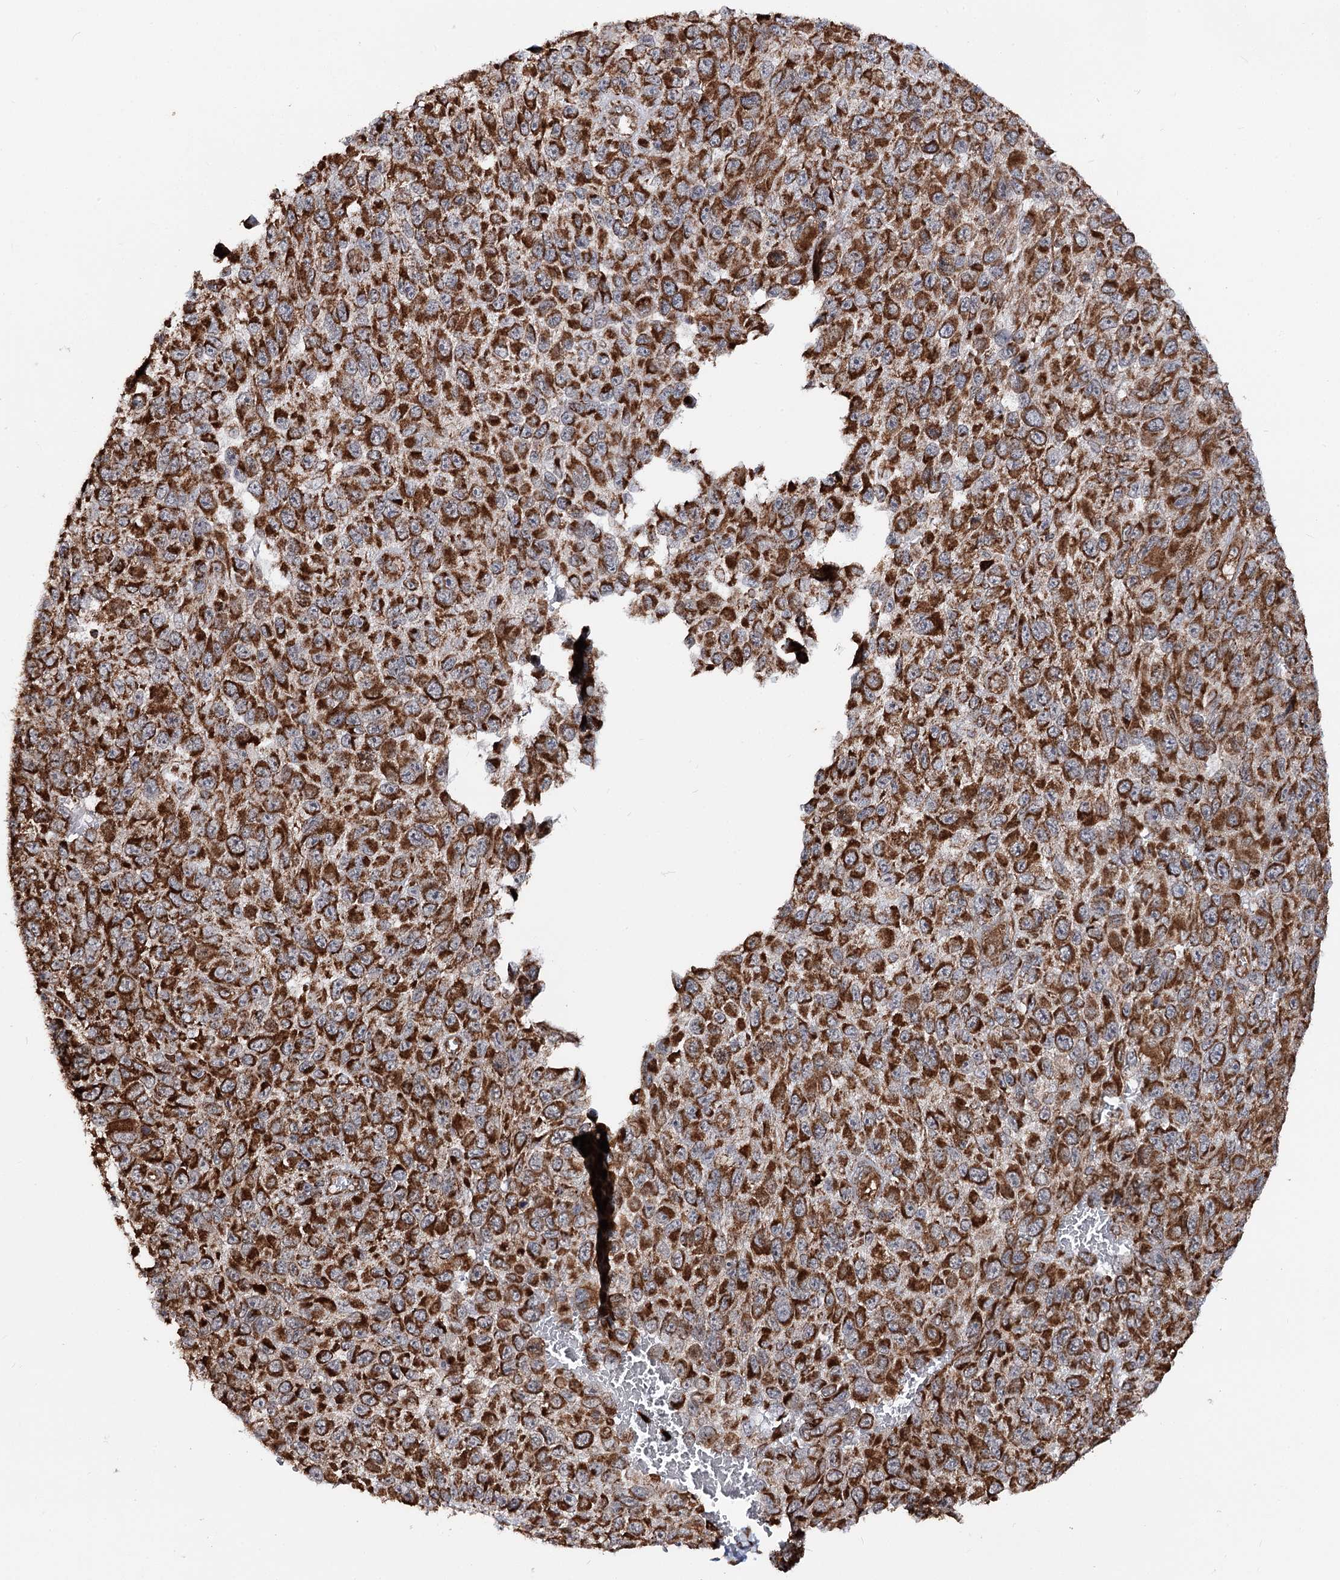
{"staining": {"intensity": "strong", "quantity": ">75%", "location": "cytoplasmic/membranous"}, "tissue": "melanoma", "cell_type": "Tumor cells", "image_type": "cancer", "snomed": [{"axis": "morphology", "description": "Normal tissue, NOS"}, {"axis": "morphology", "description": "Malignant melanoma, NOS"}, {"axis": "topography", "description": "Skin"}], "caption": "Immunohistochemical staining of melanoma reveals high levels of strong cytoplasmic/membranous expression in about >75% of tumor cells.", "gene": "FGFR1OP2", "patient": {"sex": "female", "age": 96}}